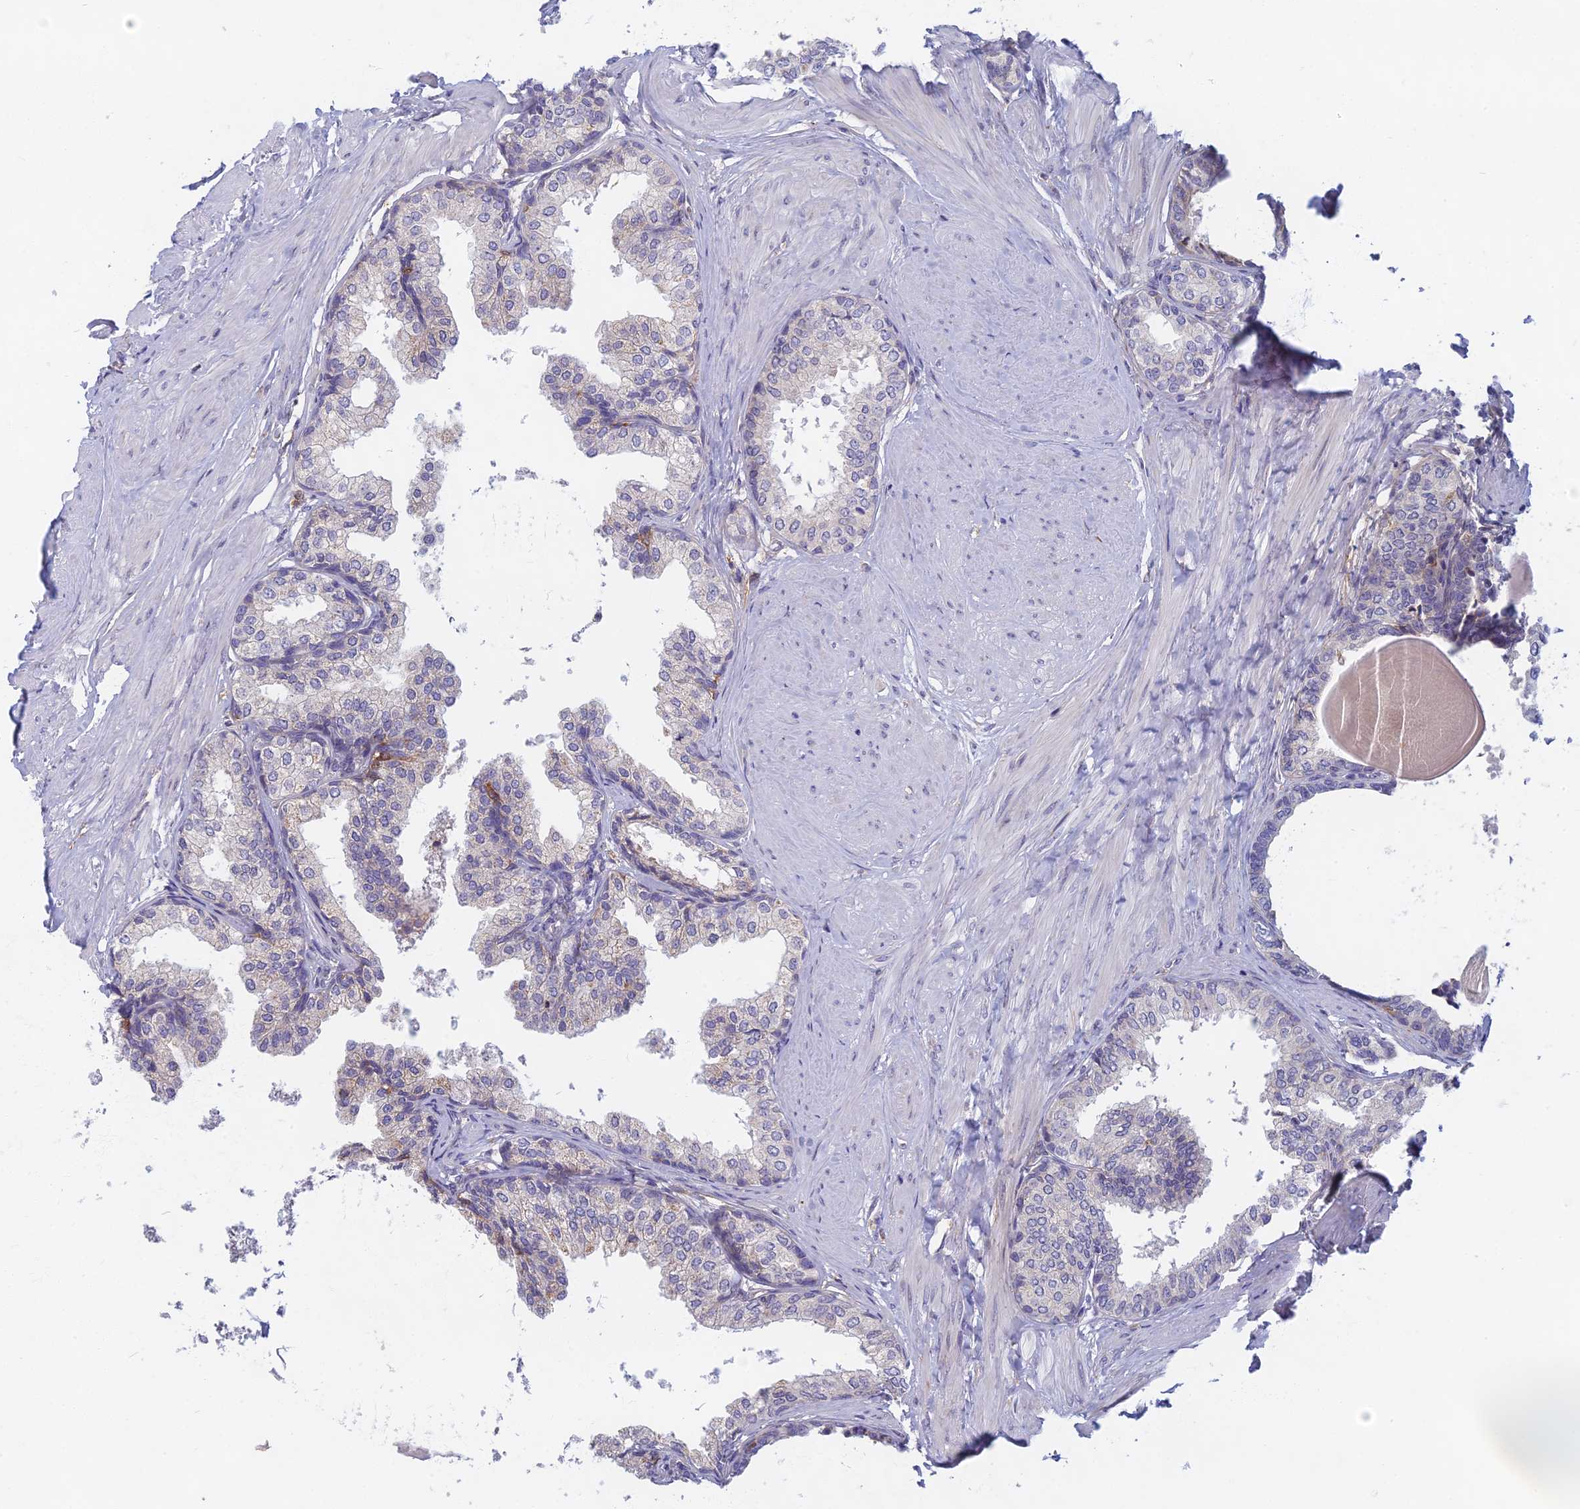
{"staining": {"intensity": "negative", "quantity": "none", "location": "none"}, "tissue": "prostate", "cell_type": "Glandular cells", "image_type": "normal", "snomed": [{"axis": "morphology", "description": "Normal tissue, NOS"}, {"axis": "topography", "description": "Prostate"}], "caption": "DAB immunohistochemical staining of normal human prostate reveals no significant positivity in glandular cells.", "gene": "DDX51", "patient": {"sex": "male", "age": 48}}